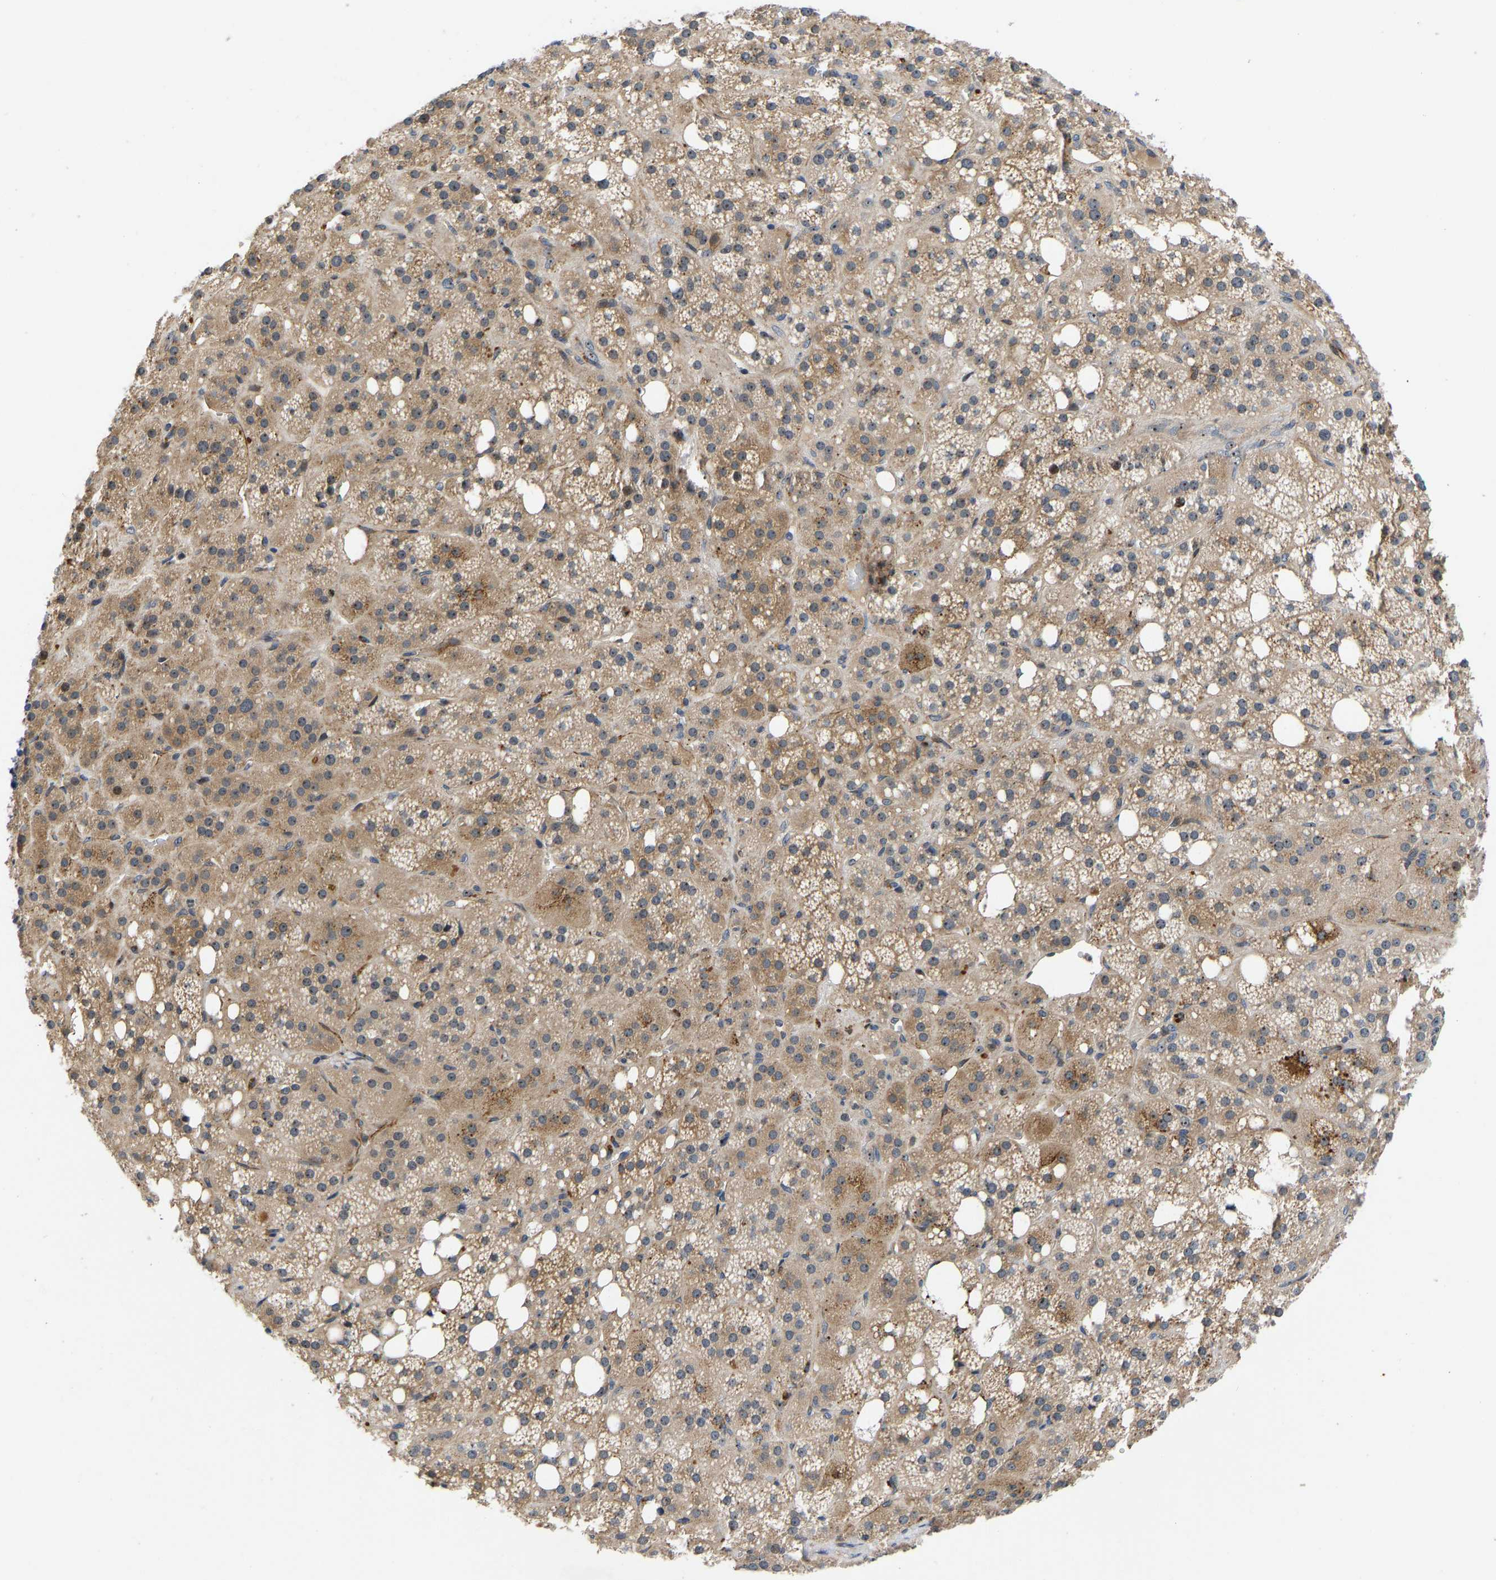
{"staining": {"intensity": "moderate", "quantity": ">75%", "location": "cytoplasmic/membranous,nuclear"}, "tissue": "adrenal gland", "cell_type": "Glandular cells", "image_type": "normal", "snomed": [{"axis": "morphology", "description": "Normal tissue, NOS"}, {"axis": "topography", "description": "Adrenal gland"}], "caption": "An immunohistochemistry (IHC) histopathology image of benign tissue is shown. Protein staining in brown shows moderate cytoplasmic/membranous,nuclear positivity in adrenal gland within glandular cells.", "gene": "RESF1", "patient": {"sex": "female", "age": 59}}